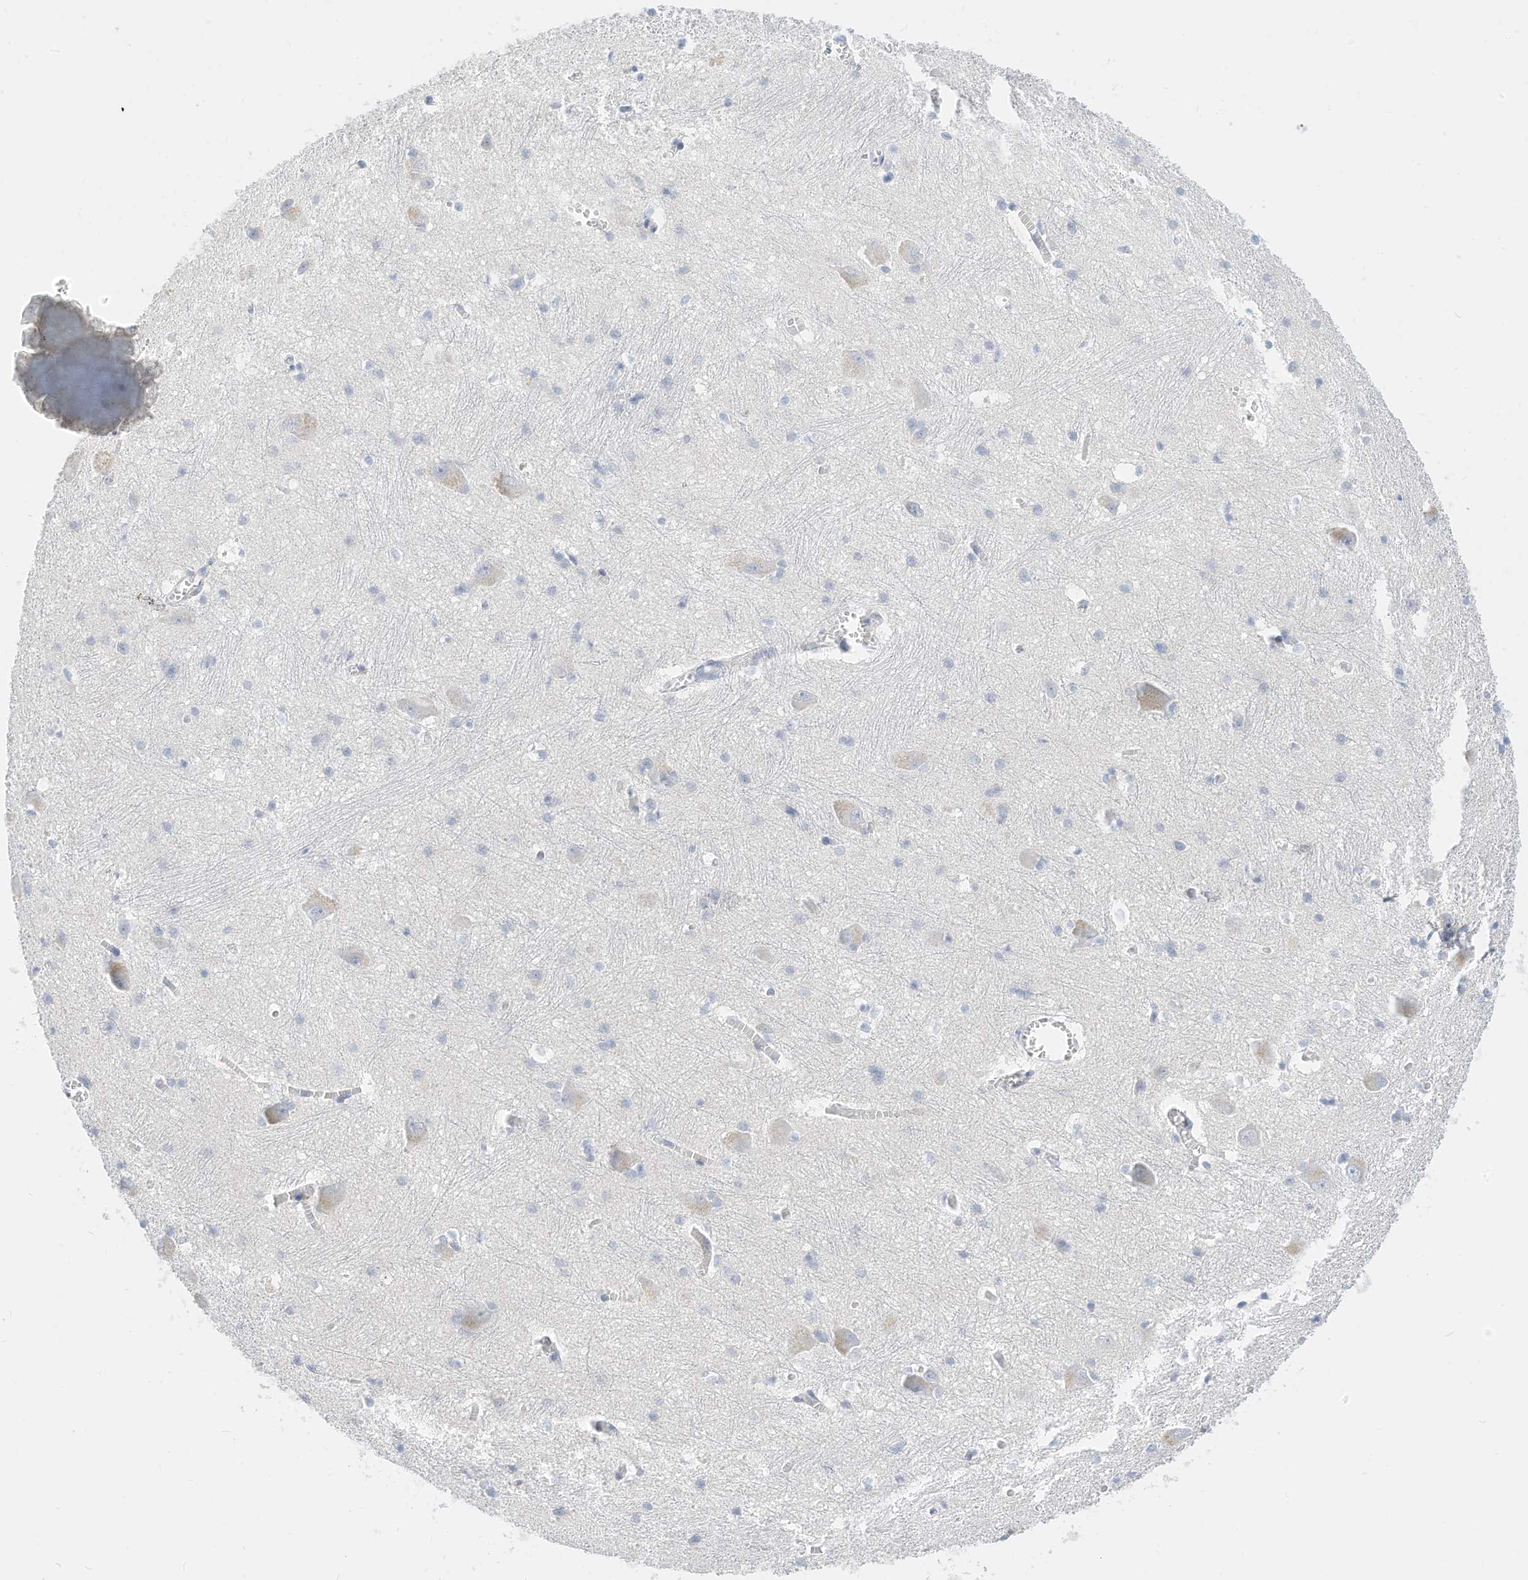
{"staining": {"intensity": "negative", "quantity": "none", "location": "none"}, "tissue": "caudate", "cell_type": "Glial cells", "image_type": "normal", "snomed": [{"axis": "morphology", "description": "Normal tissue, NOS"}, {"axis": "topography", "description": "Lateral ventricle wall"}], "caption": "This is a histopathology image of immunohistochemistry staining of unremarkable caudate, which shows no positivity in glial cells. Nuclei are stained in blue.", "gene": "SPOCD1", "patient": {"sex": "male", "age": 37}}